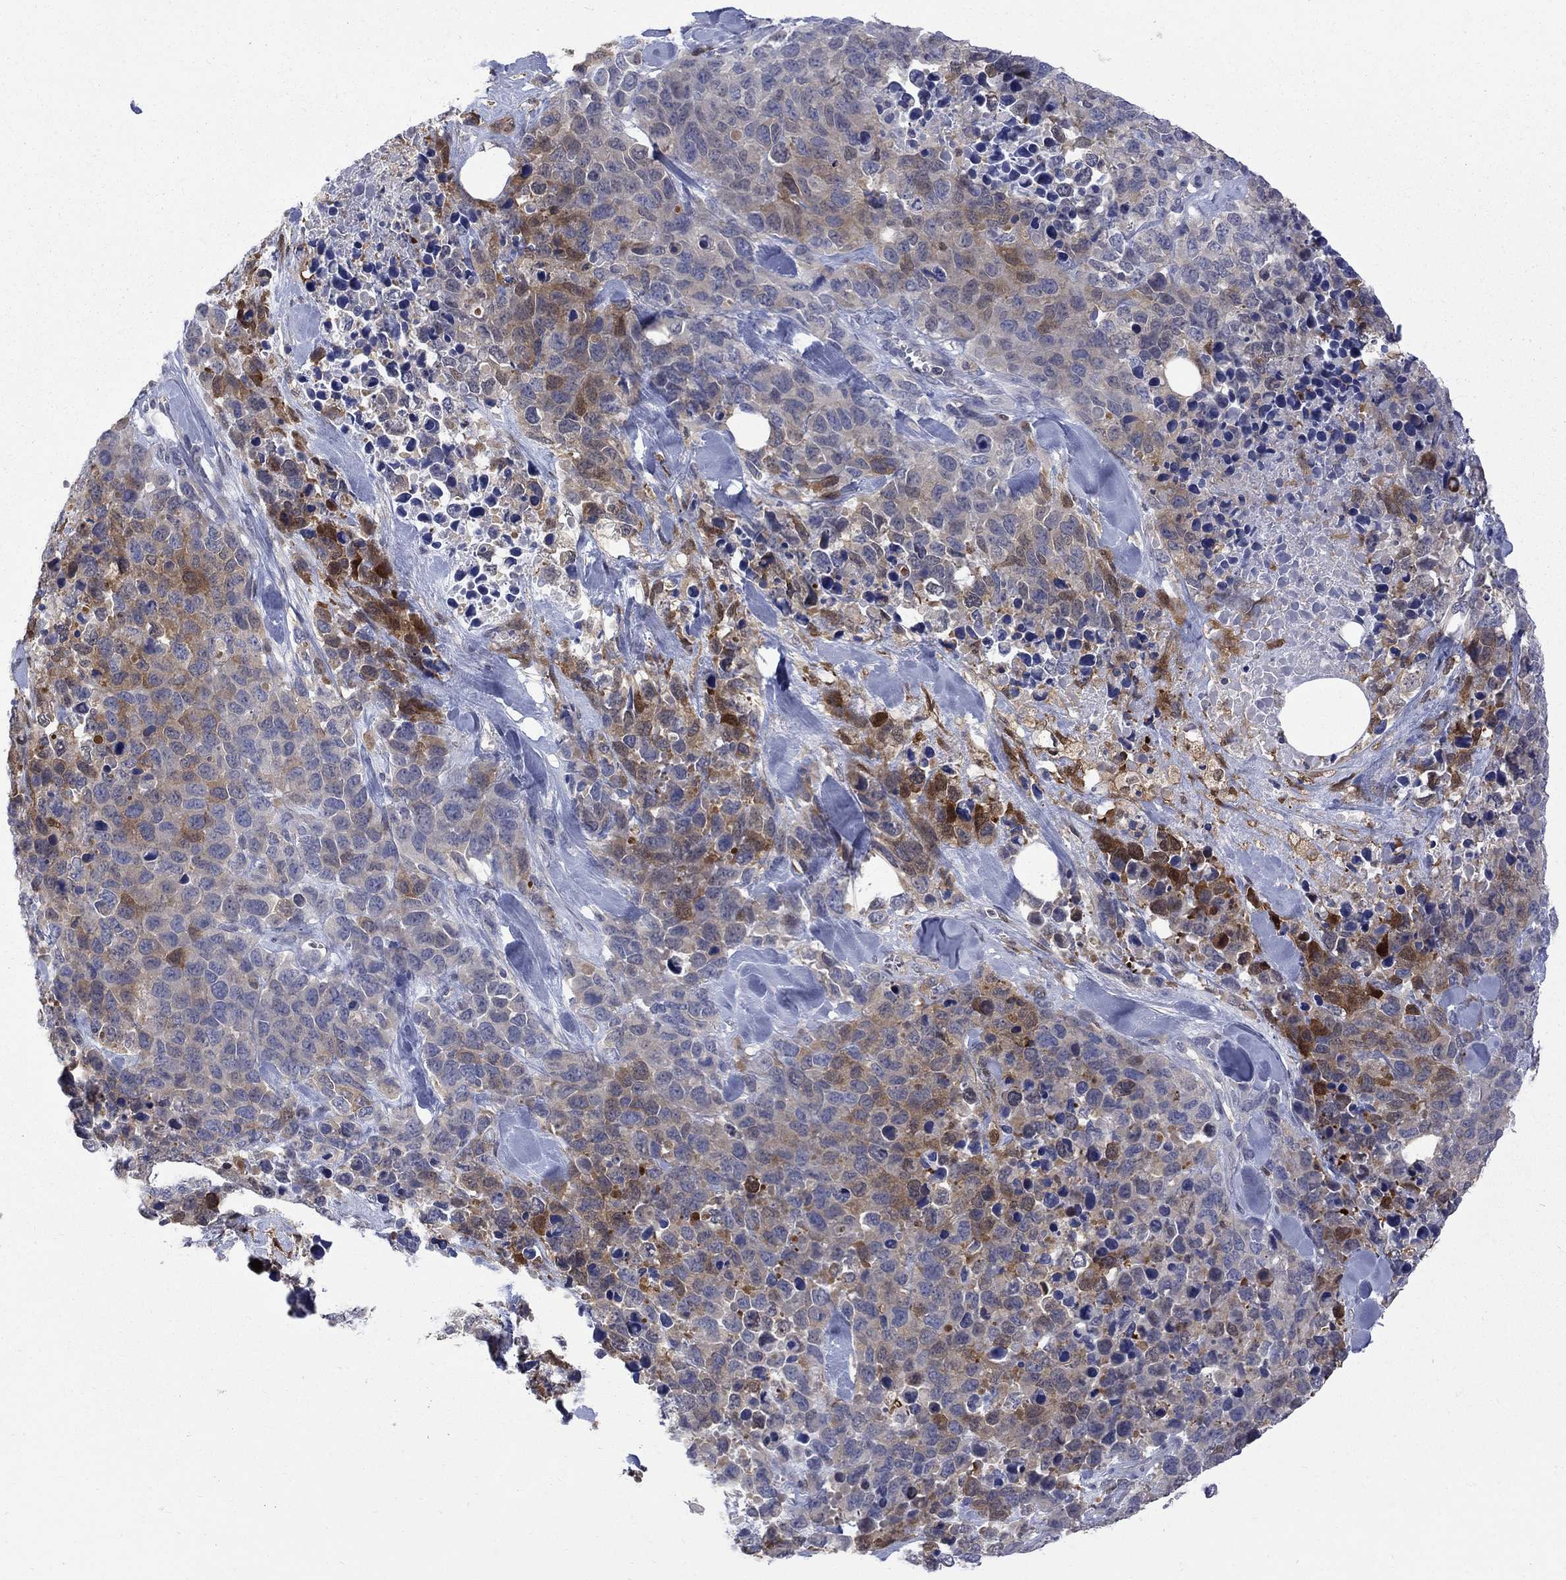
{"staining": {"intensity": "moderate", "quantity": "<25%", "location": "cytoplasmic/membranous"}, "tissue": "melanoma", "cell_type": "Tumor cells", "image_type": "cancer", "snomed": [{"axis": "morphology", "description": "Malignant melanoma, Metastatic site"}, {"axis": "topography", "description": "Skin"}], "caption": "DAB immunohistochemical staining of human melanoma shows moderate cytoplasmic/membranous protein expression in about <25% of tumor cells. (DAB = brown stain, brightfield microscopy at high magnification).", "gene": "HKDC1", "patient": {"sex": "male", "age": 84}}